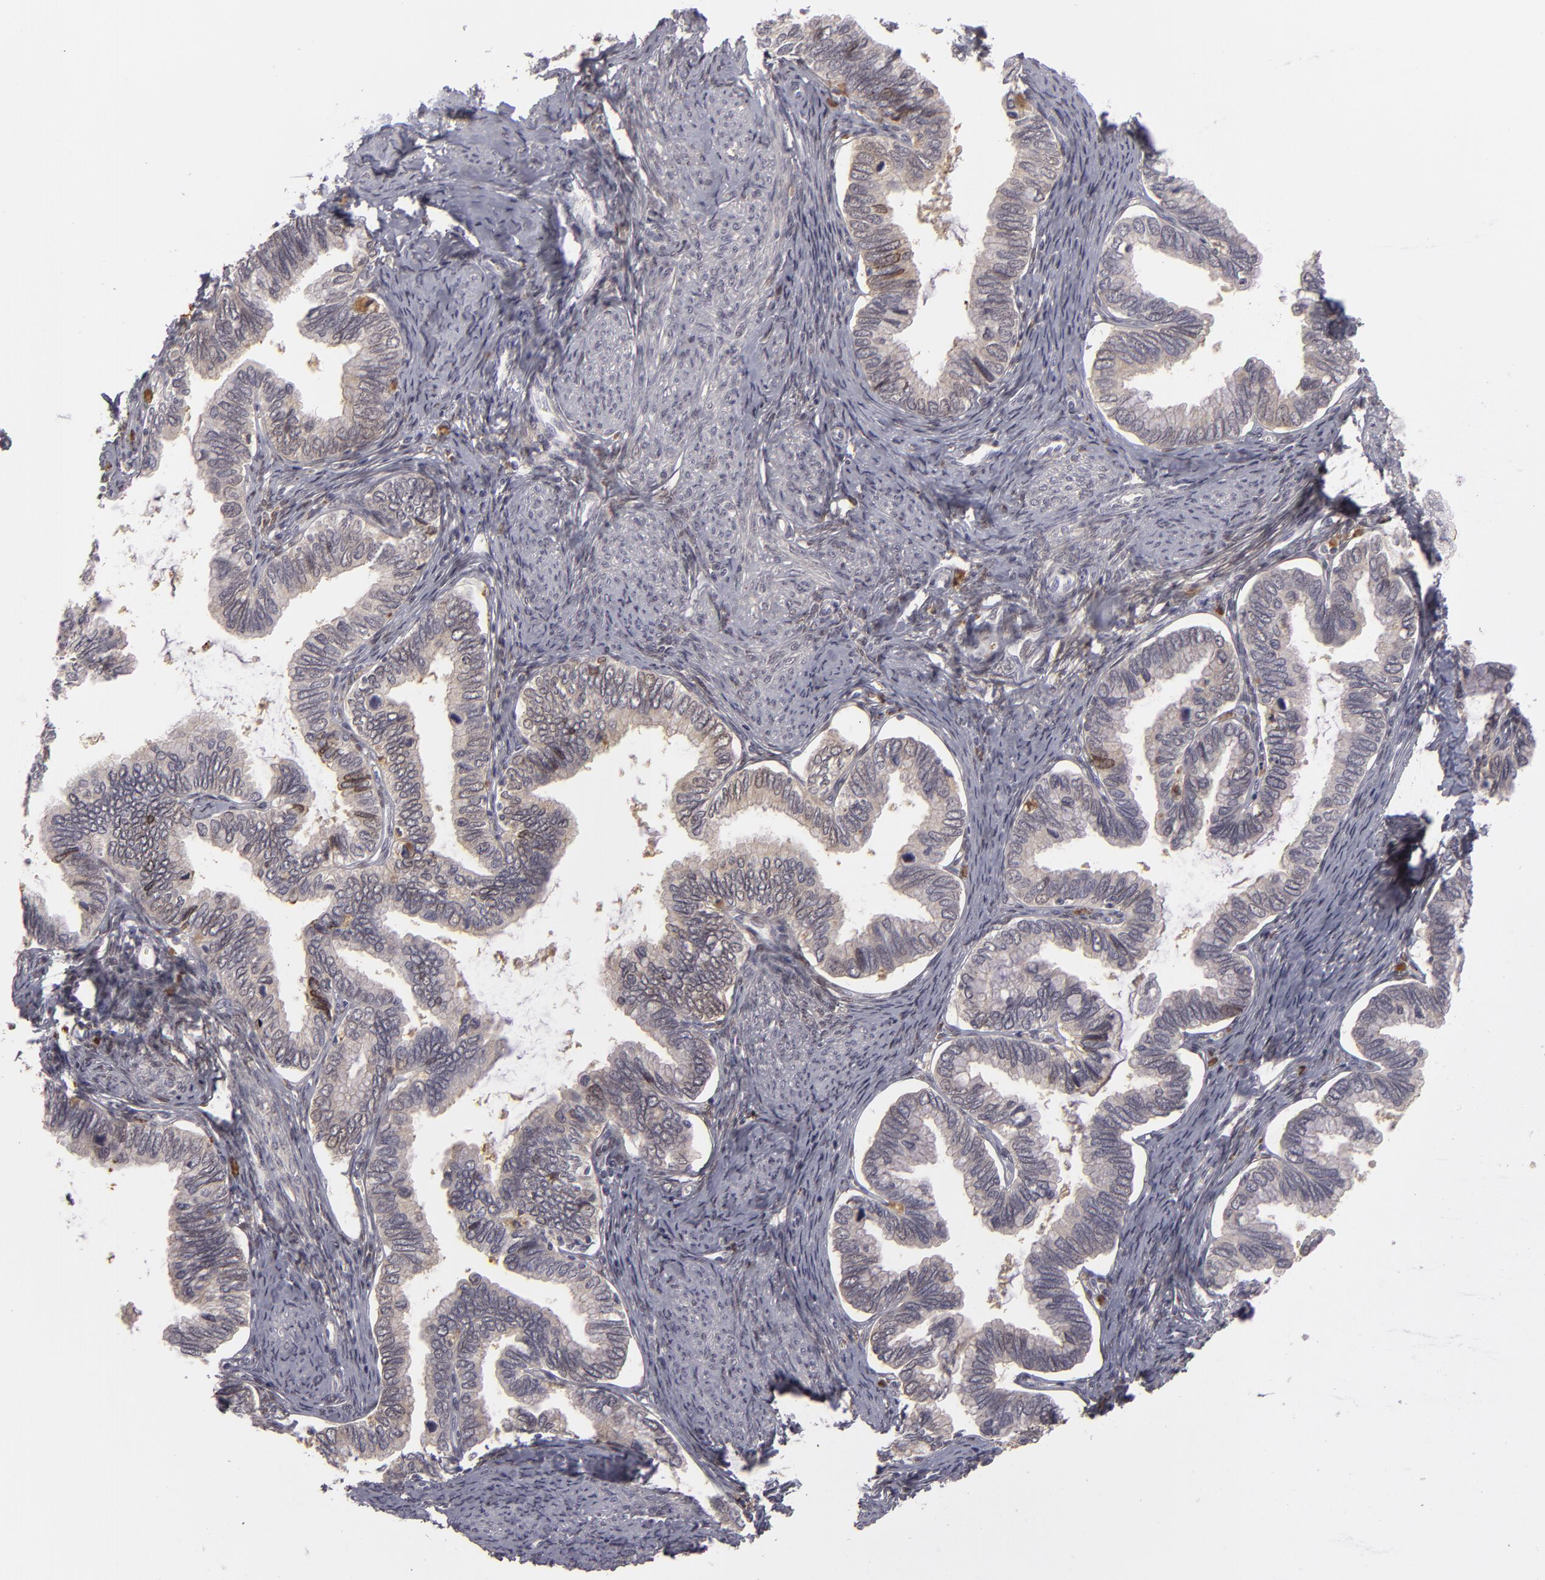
{"staining": {"intensity": "moderate", "quantity": "<25%", "location": "cytoplasmic/membranous"}, "tissue": "cervical cancer", "cell_type": "Tumor cells", "image_type": "cancer", "snomed": [{"axis": "morphology", "description": "Adenocarcinoma, NOS"}, {"axis": "topography", "description": "Cervix"}], "caption": "Protein expression analysis of cervical adenocarcinoma reveals moderate cytoplasmic/membranous staining in approximately <25% of tumor cells.", "gene": "EFS", "patient": {"sex": "female", "age": 49}}